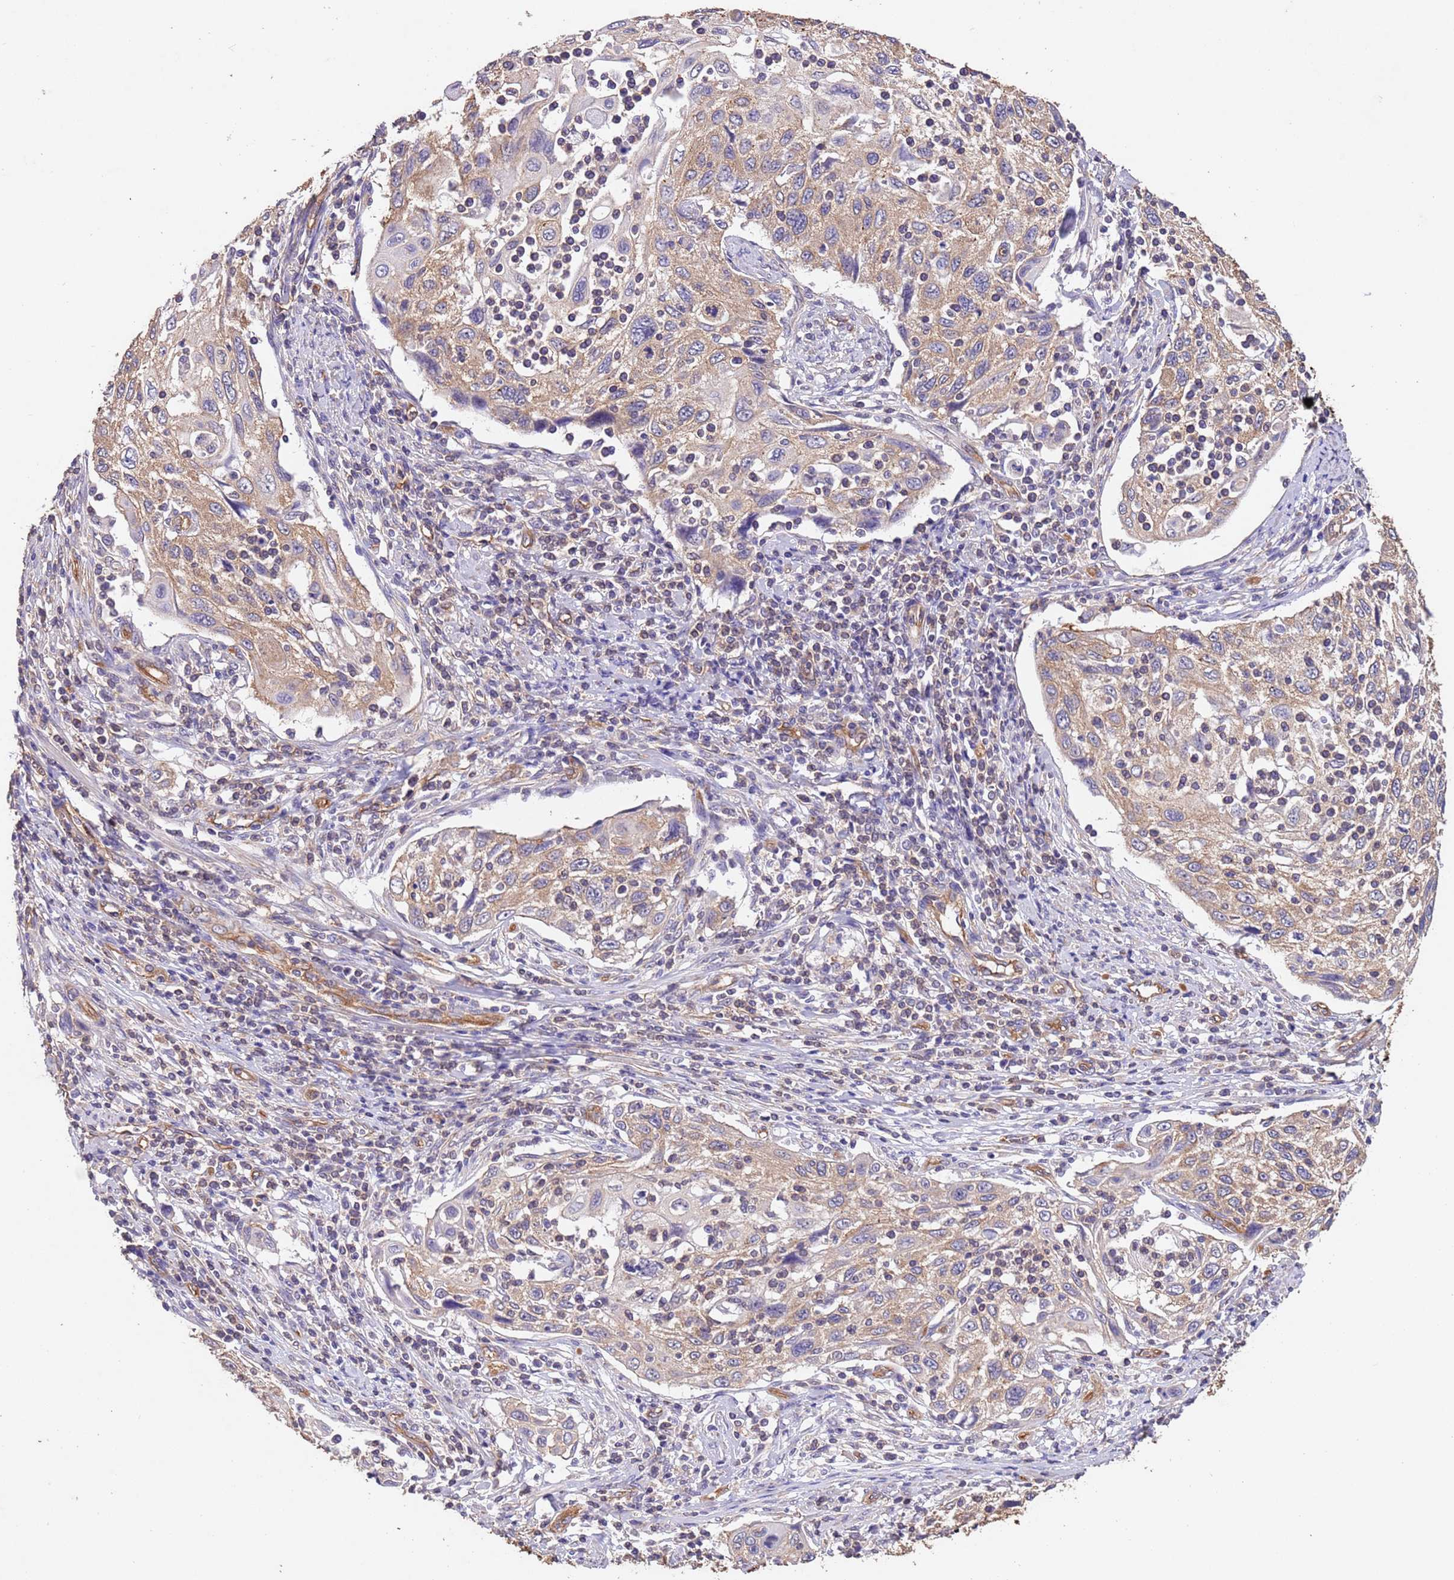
{"staining": {"intensity": "moderate", "quantity": ">75%", "location": "cytoplasmic/membranous"}, "tissue": "cervical cancer", "cell_type": "Tumor cells", "image_type": "cancer", "snomed": [{"axis": "morphology", "description": "Squamous cell carcinoma, NOS"}, {"axis": "topography", "description": "Cervix"}], "caption": "A high-resolution micrograph shows IHC staining of squamous cell carcinoma (cervical), which exhibits moderate cytoplasmic/membranous expression in approximately >75% of tumor cells.", "gene": "MTX3", "patient": {"sex": "female", "age": 70}}